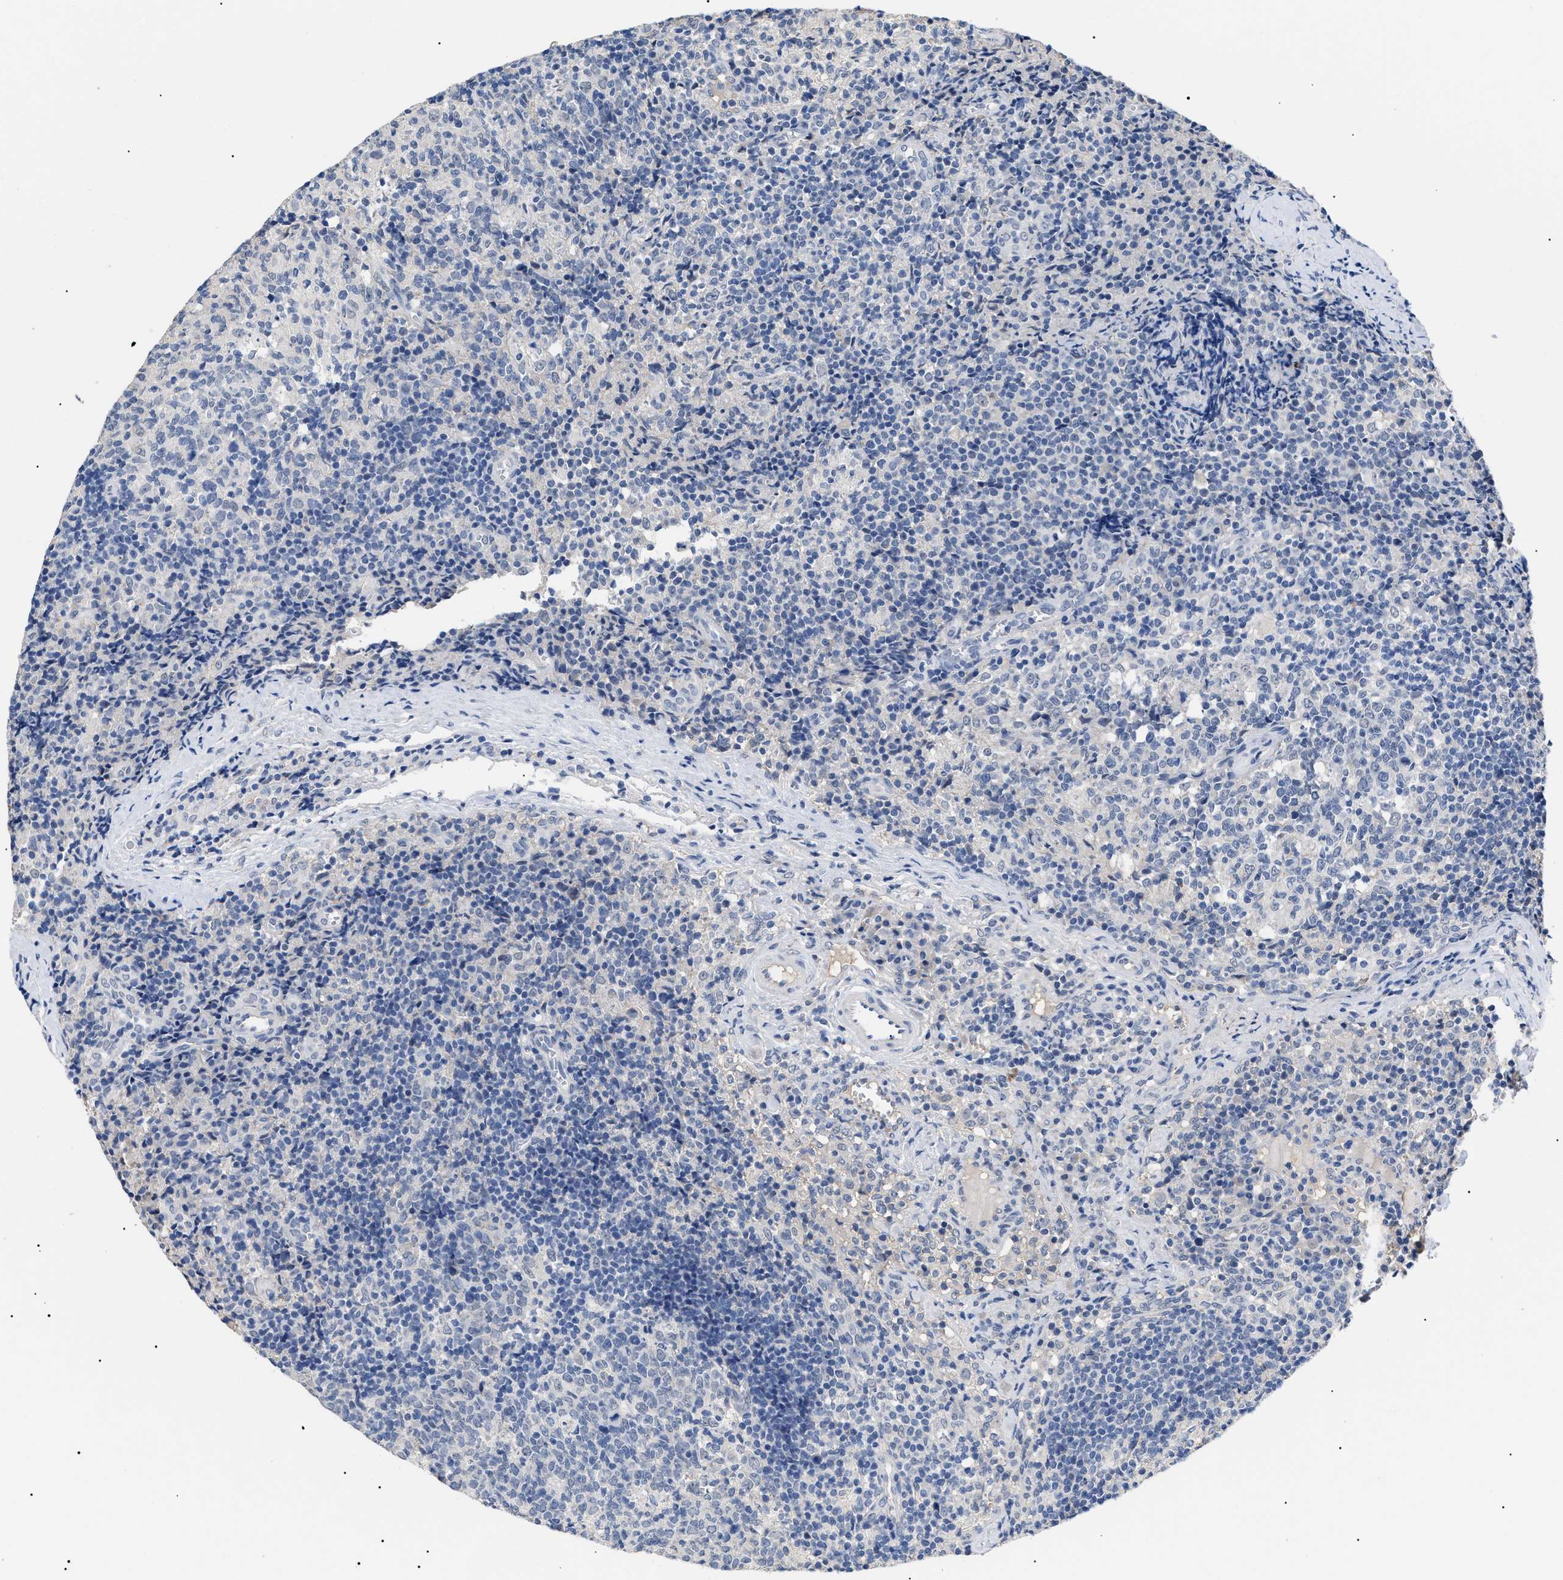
{"staining": {"intensity": "negative", "quantity": "none", "location": "none"}, "tissue": "lymph node", "cell_type": "Germinal center cells", "image_type": "normal", "snomed": [{"axis": "morphology", "description": "Normal tissue, NOS"}, {"axis": "morphology", "description": "Inflammation, NOS"}, {"axis": "topography", "description": "Lymph node"}], "caption": "High power microscopy image of an immunohistochemistry (IHC) micrograph of unremarkable lymph node, revealing no significant staining in germinal center cells.", "gene": "PRRT2", "patient": {"sex": "male", "age": 55}}